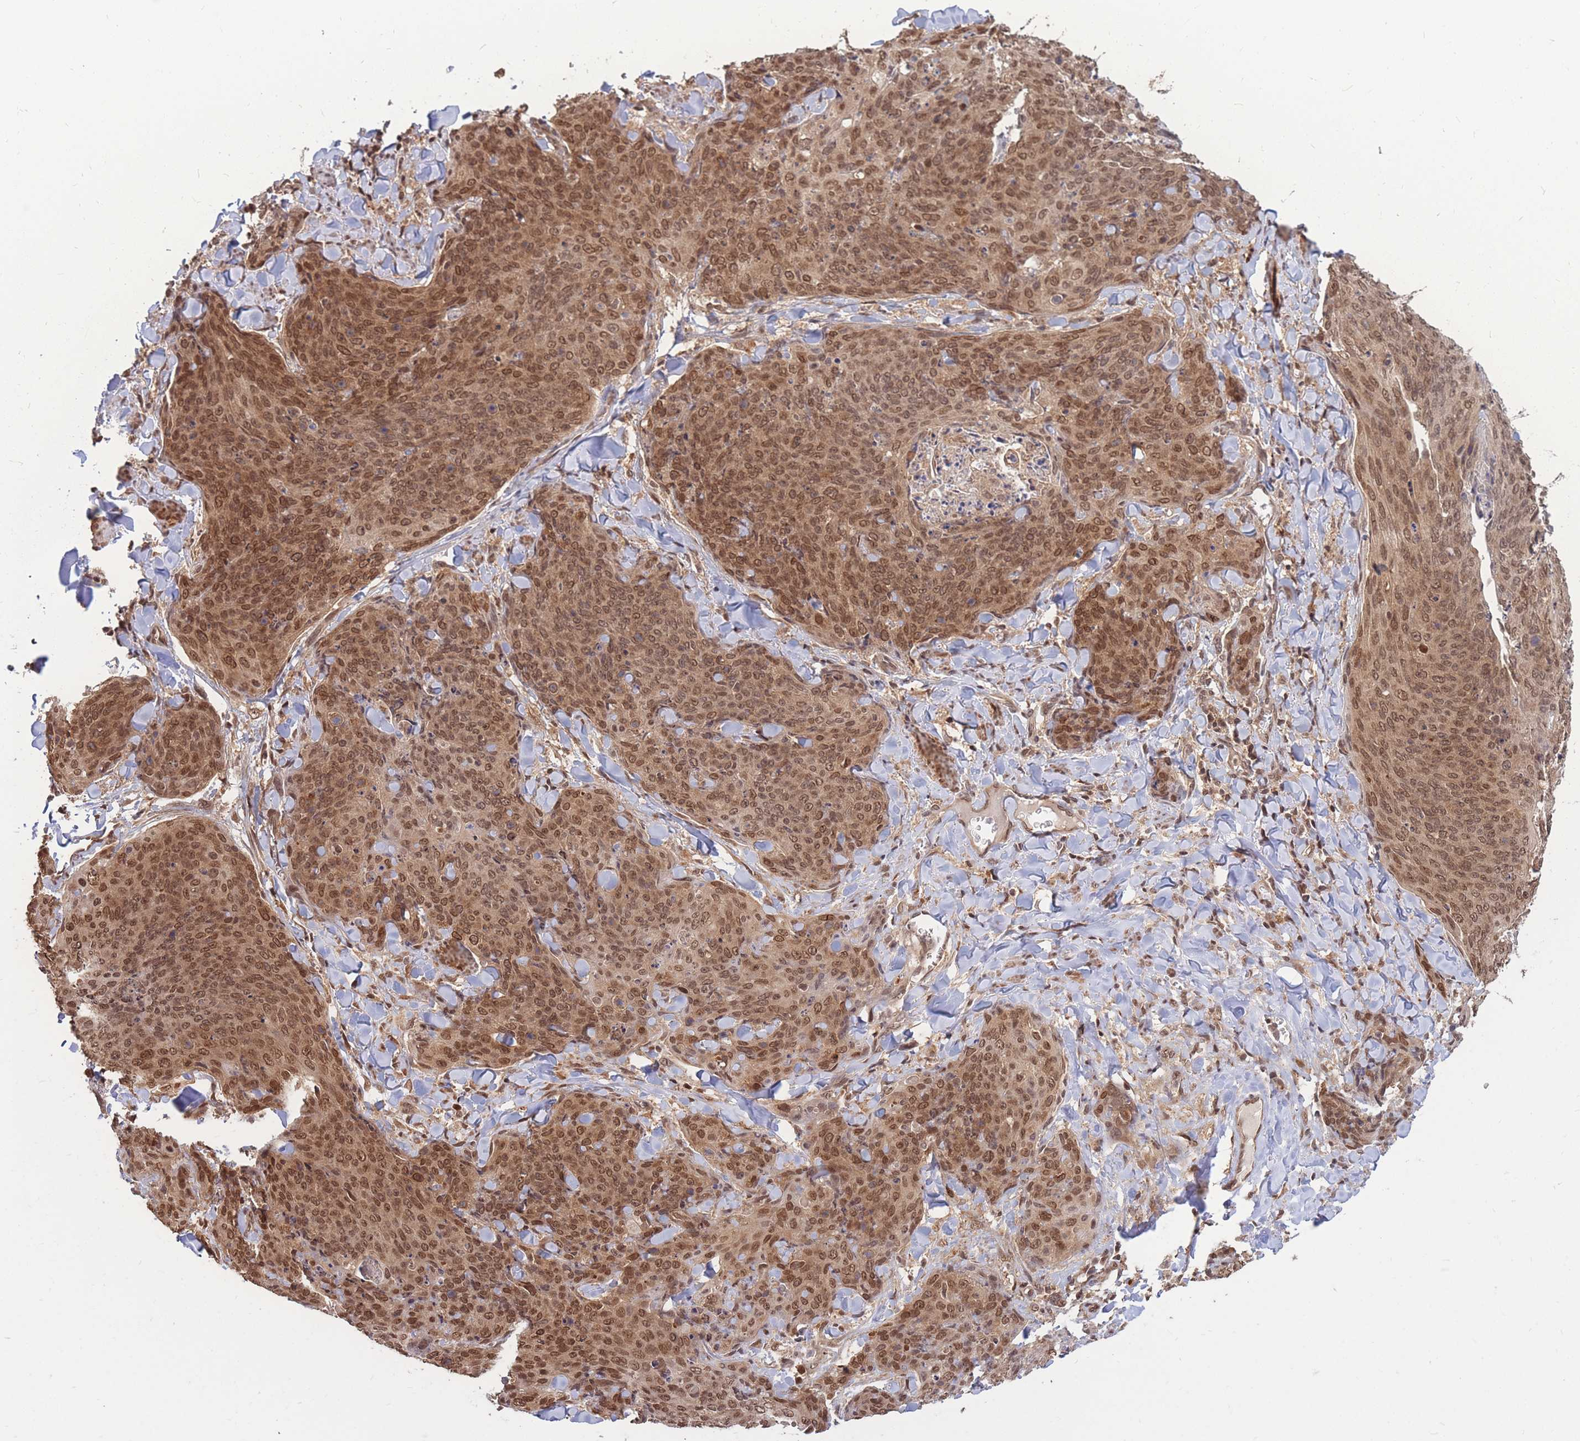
{"staining": {"intensity": "moderate", "quantity": ">75%", "location": "cytoplasmic/membranous,nuclear"}, "tissue": "skin cancer", "cell_type": "Tumor cells", "image_type": "cancer", "snomed": [{"axis": "morphology", "description": "Squamous cell carcinoma, NOS"}, {"axis": "topography", "description": "Skin"}, {"axis": "topography", "description": "Vulva"}], "caption": "Immunohistochemistry of human squamous cell carcinoma (skin) demonstrates medium levels of moderate cytoplasmic/membranous and nuclear positivity in about >75% of tumor cells. (IHC, brightfield microscopy, high magnification).", "gene": "SRA1", "patient": {"sex": "female", "age": 85}}